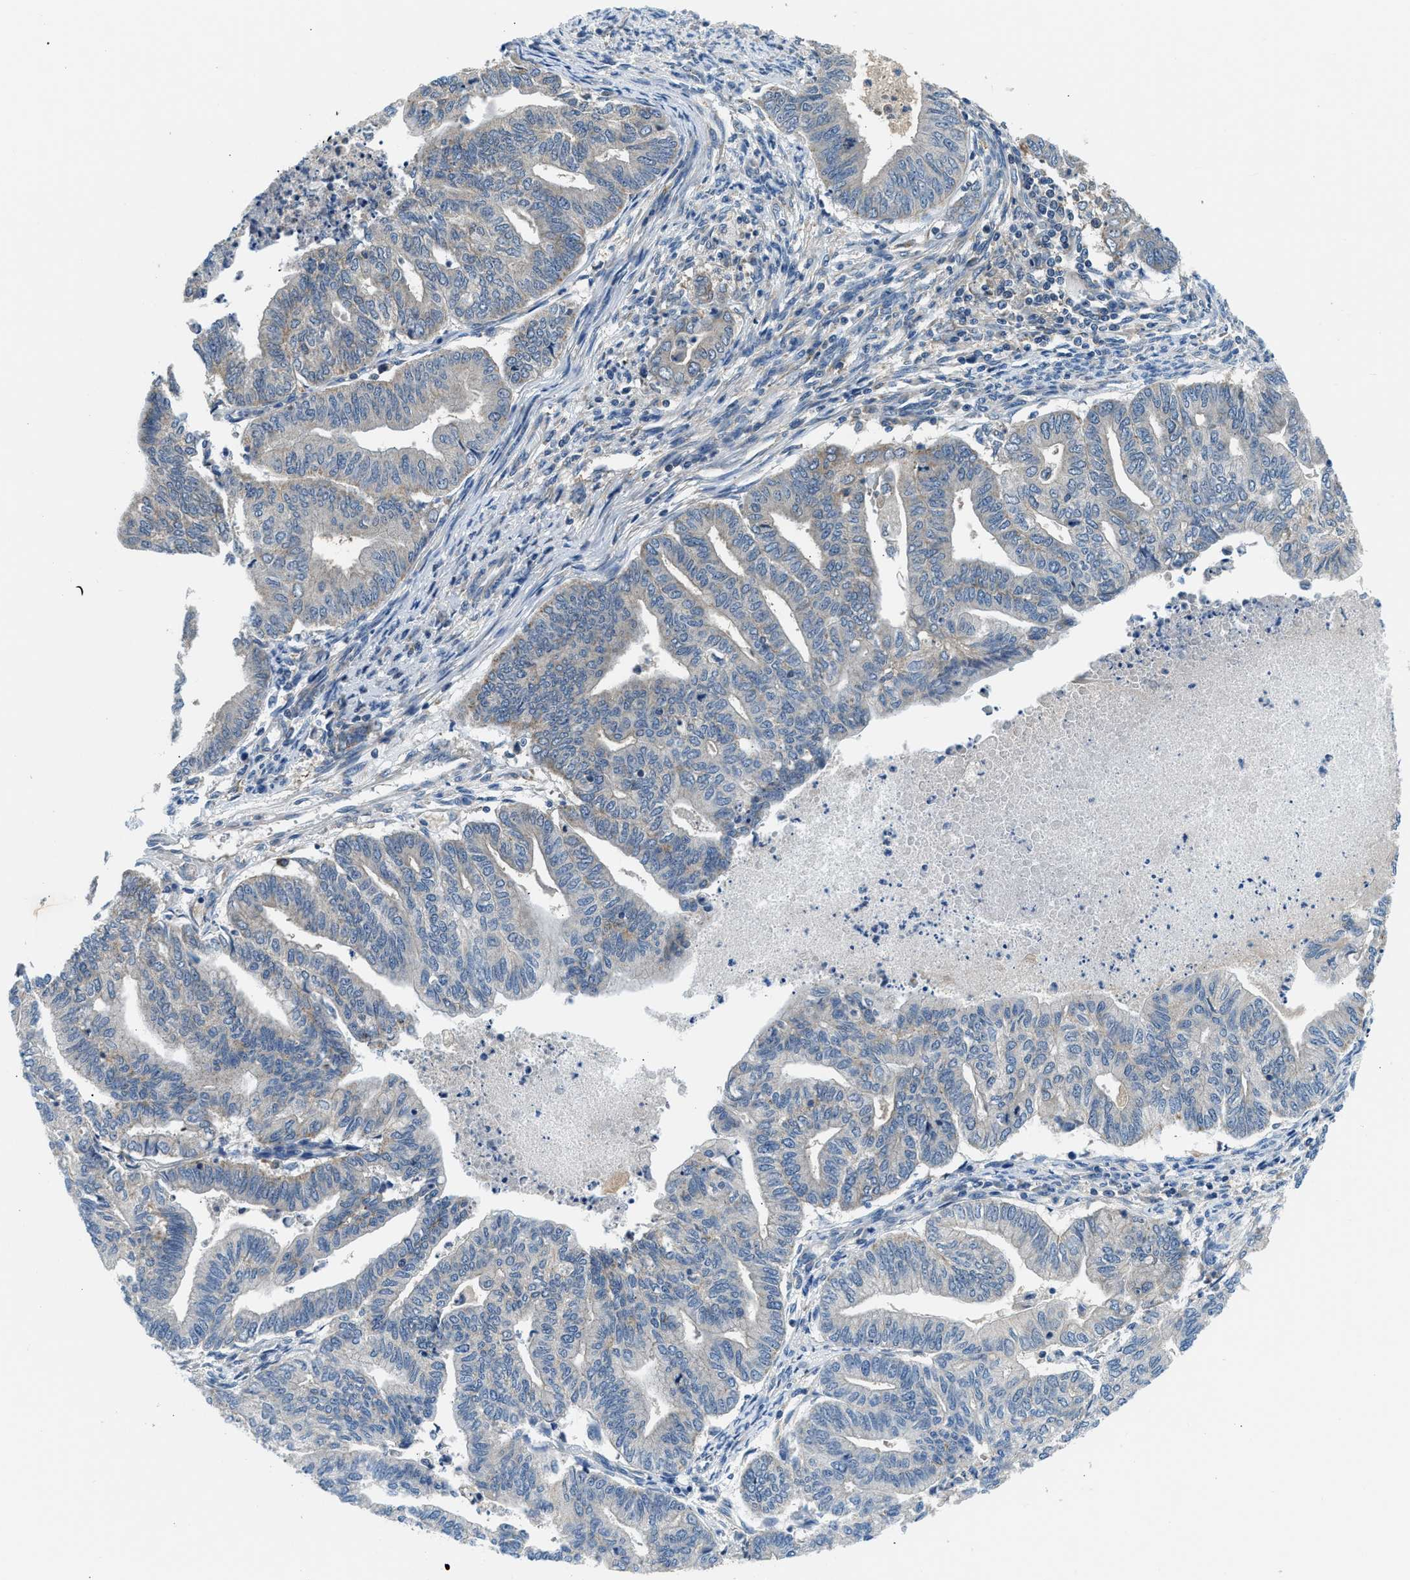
{"staining": {"intensity": "moderate", "quantity": "<25%", "location": "cytoplasmic/membranous"}, "tissue": "endometrial cancer", "cell_type": "Tumor cells", "image_type": "cancer", "snomed": [{"axis": "morphology", "description": "Adenocarcinoma, NOS"}, {"axis": "topography", "description": "Endometrium"}], "caption": "IHC micrograph of neoplastic tissue: human endometrial adenocarcinoma stained using immunohistochemistry displays low levels of moderate protein expression localized specifically in the cytoplasmic/membranous of tumor cells, appearing as a cytoplasmic/membranous brown color.", "gene": "LPIN2", "patient": {"sex": "female", "age": 79}}